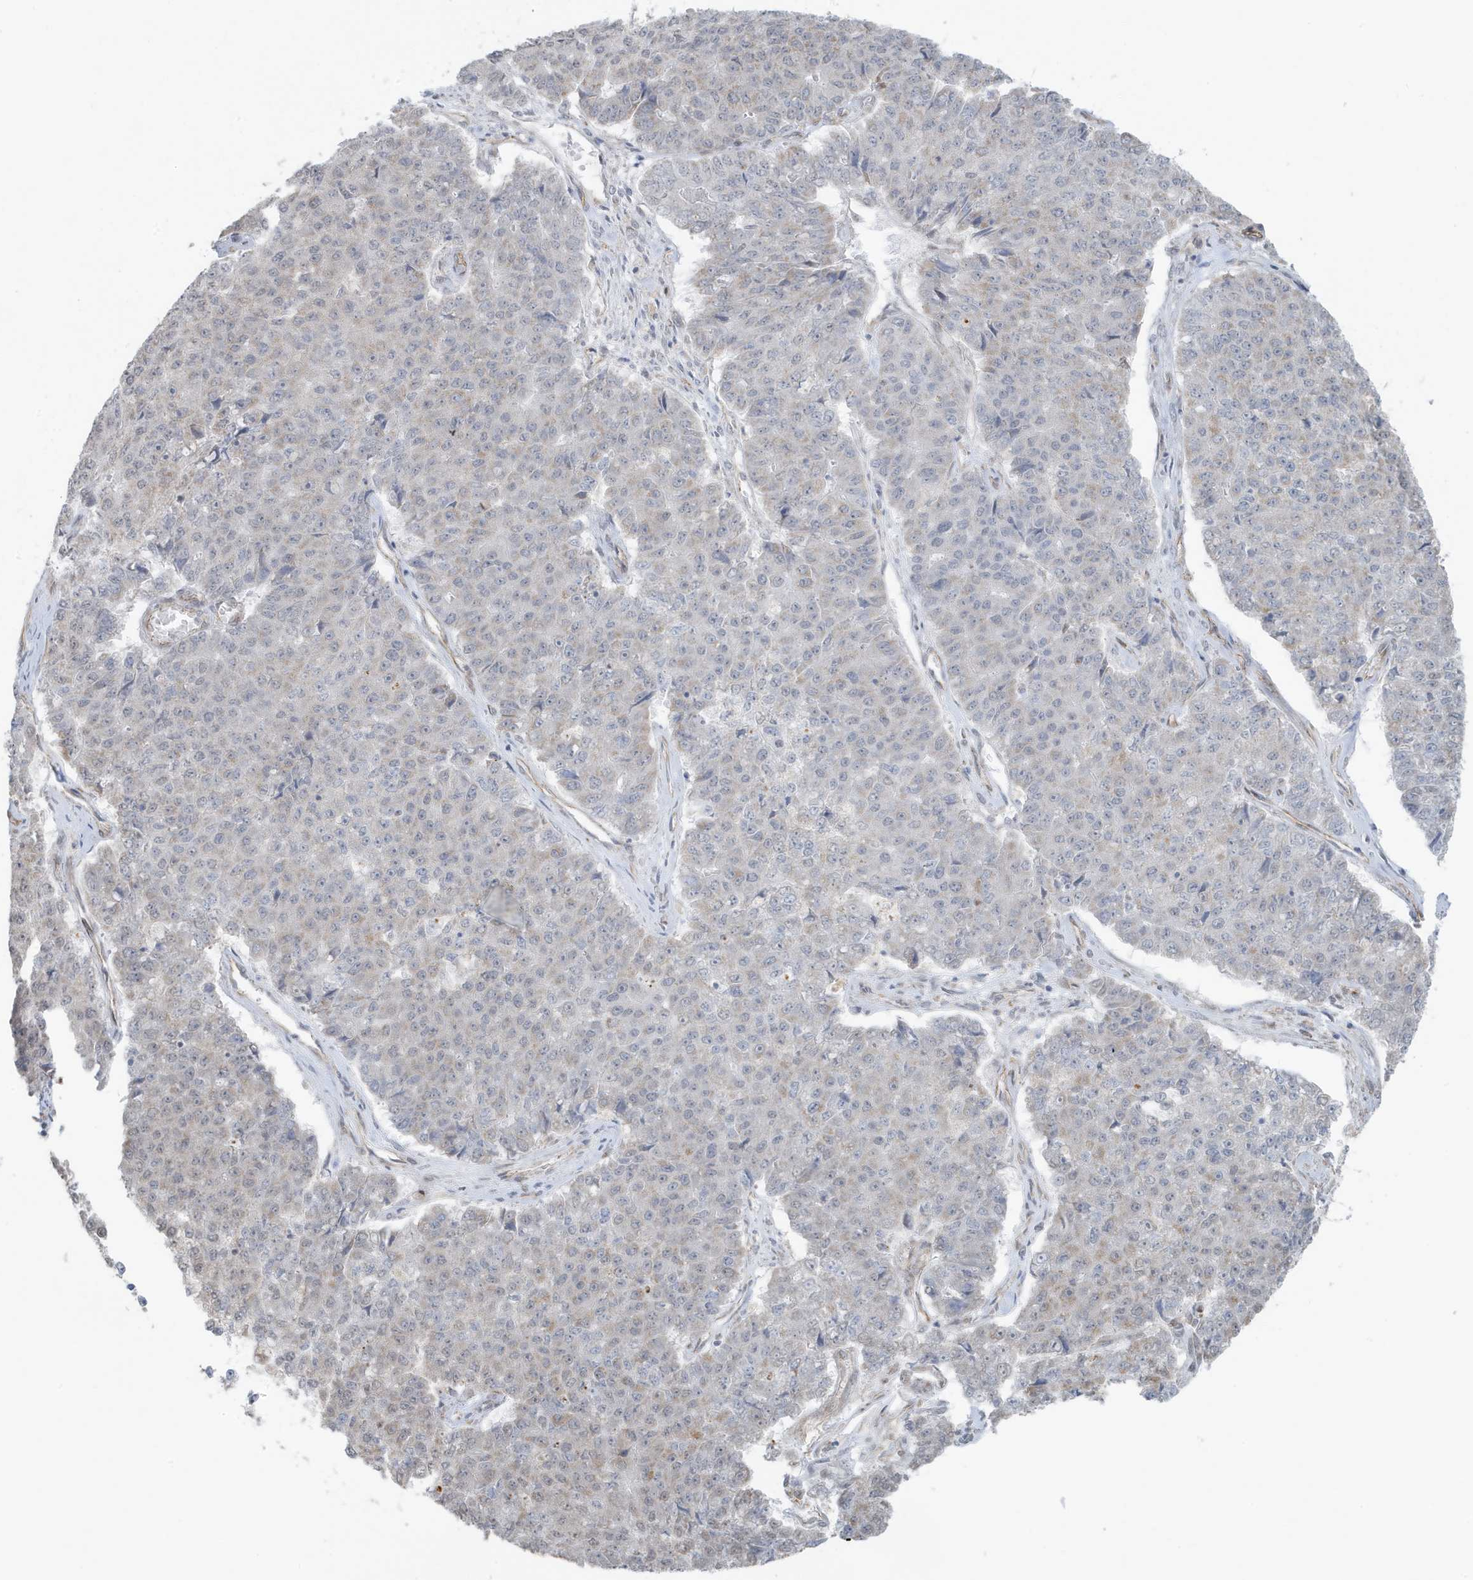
{"staining": {"intensity": "negative", "quantity": "none", "location": "none"}, "tissue": "pancreatic cancer", "cell_type": "Tumor cells", "image_type": "cancer", "snomed": [{"axis": "morphology", "description": "Adenocarcinoma, NOS"}, {"axis": "topography", "description": "Pancreas"}], "caption": "Tumor cells show no significant positivity in pancreatic adenocarcinoma.", "gene": "CHCHD4", "patient": {"sex": "male", "age": 50}}